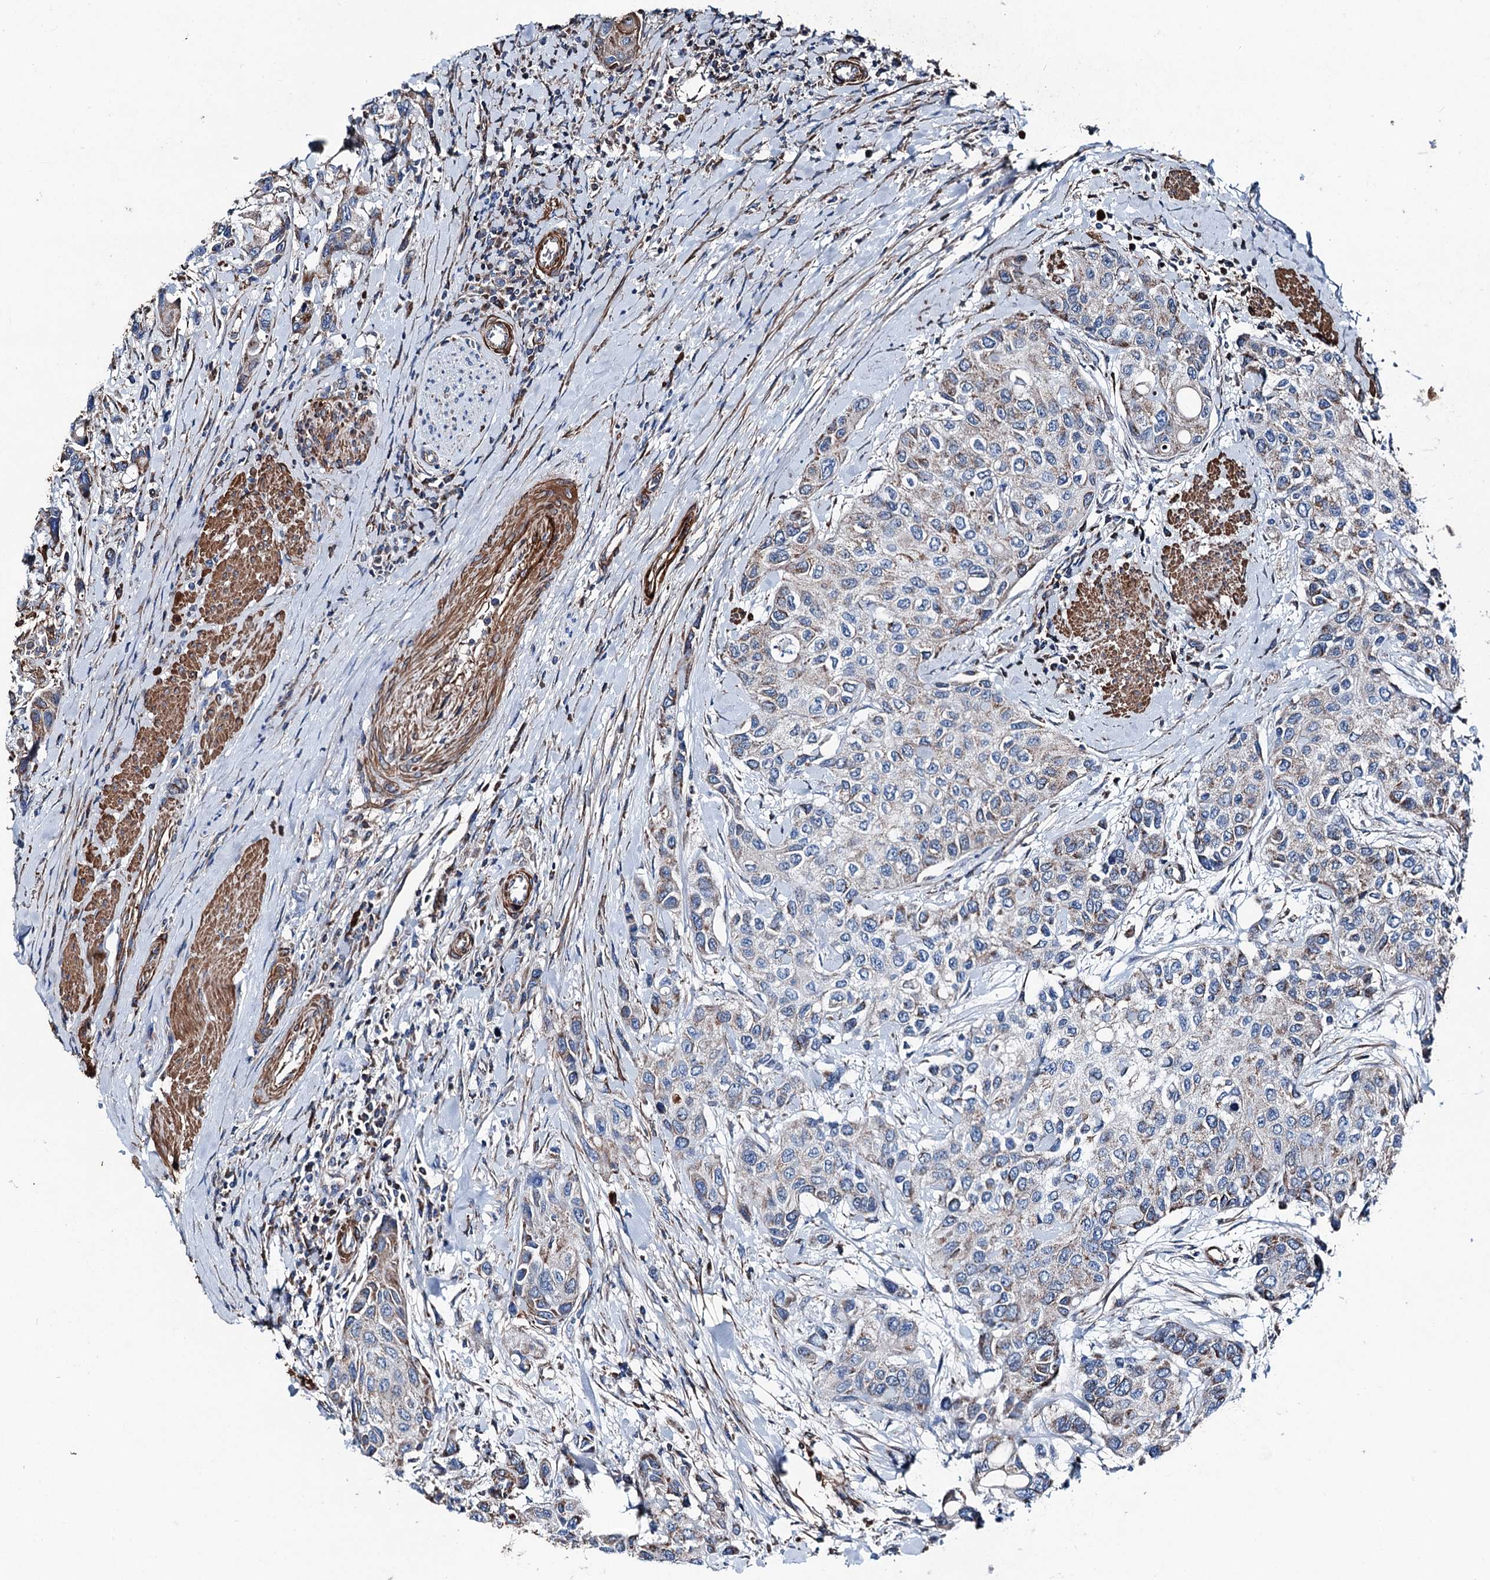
{"staining": {"intensity": "moderate", "quantity": "25%-75%", "location": "cytoplasmic/membranous"}, "tissue": "urothelial cancer", "cell_type": "Tumor cells", "image_type": "cancer", "snomed": [{"axis": "morphology", "description": "Normal tissue, NOS"}, {"axis": "morphology", "description": "Urothelial carcinoma, High grade"}, {"axis": "topography", "description": "Vascular tissue"}, {"axis": "topography", "description": "Urinary bladder"}], "caption": "IHC micrograph of human urothelial cancer stained for a protein (brown), which shows medium levels of moderate cytoplasmic/membranous expression in about 25%-75% of tumor cells.", "gene": "DDIAS", "patient": {"sex": "female", "age": 56}}